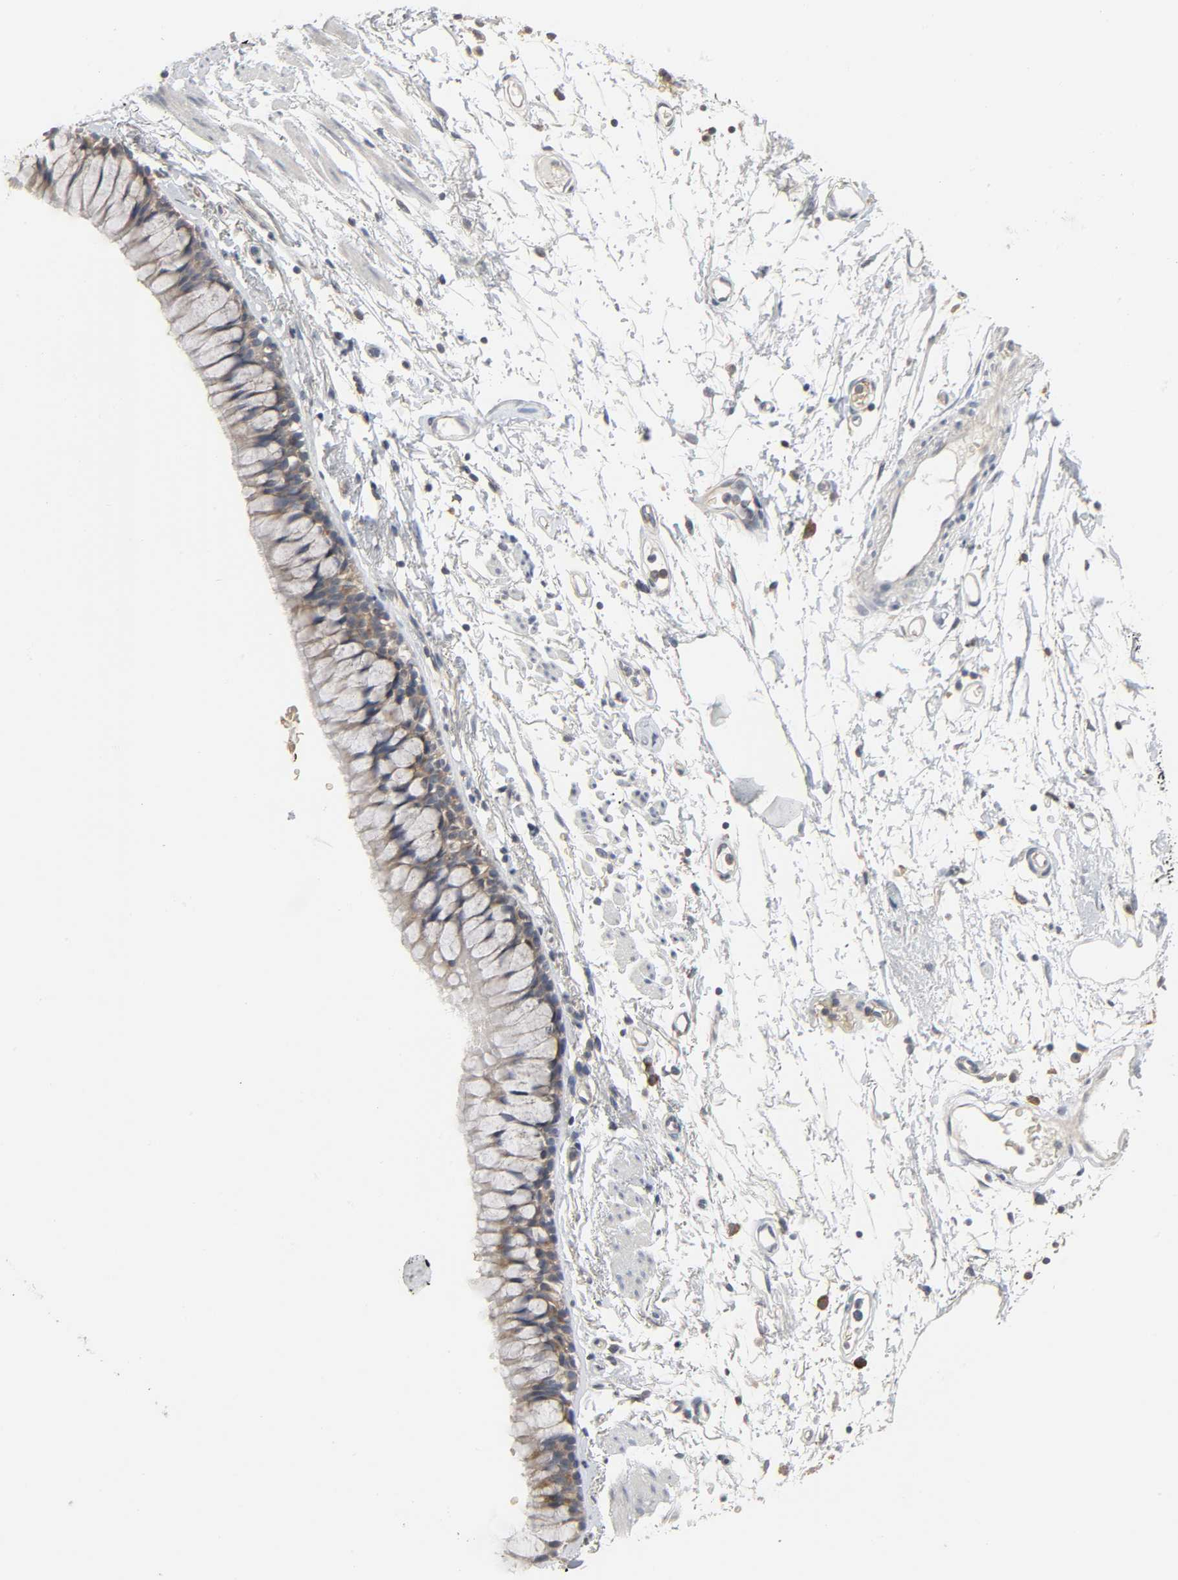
{"staining": {"intensity": "moderate", "quantity": ">75%", "location": "cytoplasmic/membranous"}, "tissue": "bronchus", "cell_type": "Respiratory epithelial cells", "image_type": "normal", "snomed": [{"axis": "morphology", "description": "Normal tissue, NOS"}, {"axis": "topography", "description": "Bronchus"}], "caption": "Moderate cytoplasmic/membranous protein positivity is identified in about >75% of respiratory epithelial cells in bronchus.", "gene": "PLEKHA2", "patient": {"sex": "female", "age": 73}}